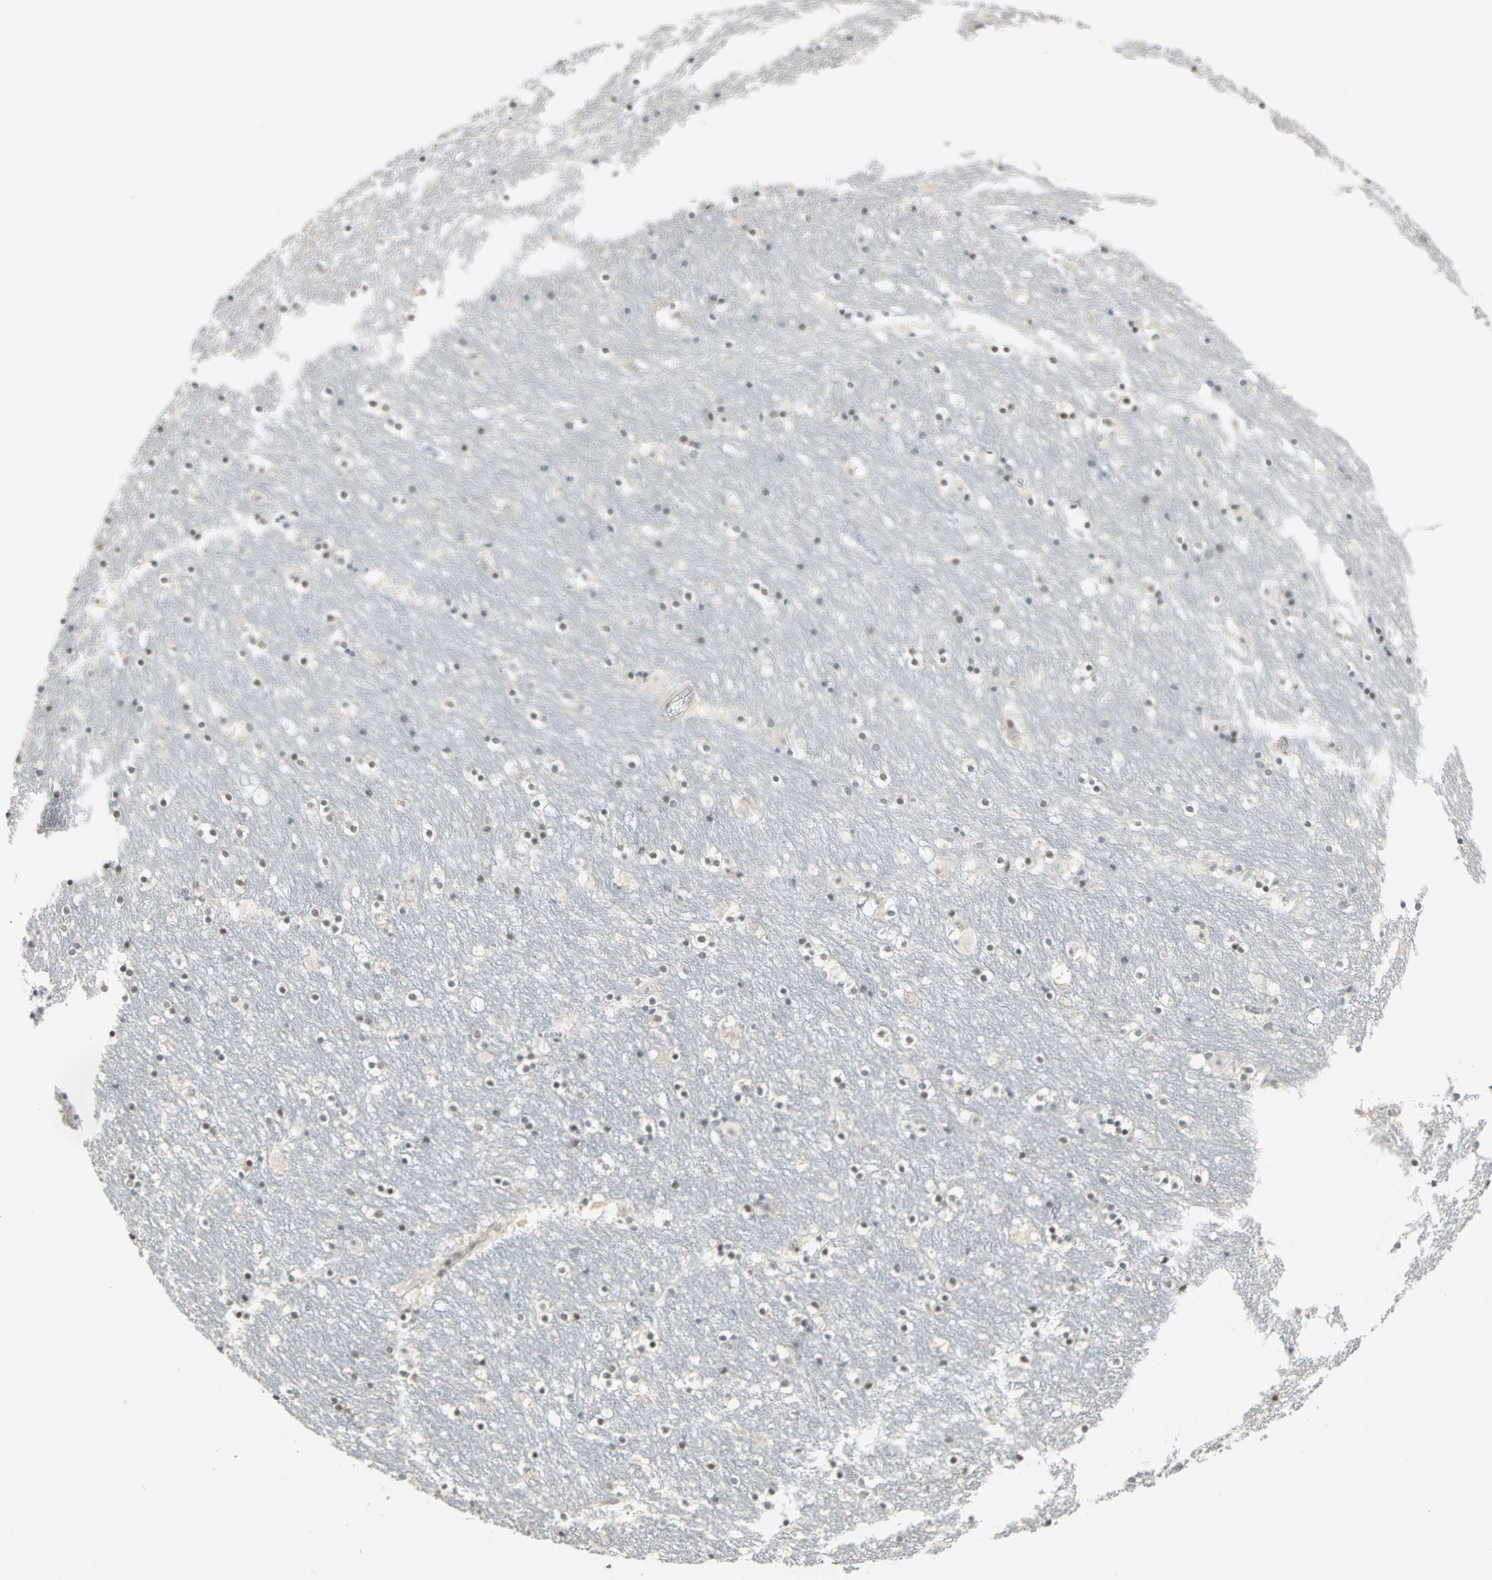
{"staining": {"intensity": "weak", "quantity": "<25%", "location": "nuclear"}, "tissue": "caudate", "cell_type": "Glial cells", "image_type": "normal", "snomed": [{"axis": "morphology", "description": "Normal tissue, NOS"}, {"axis": "topography", "description": "Lateral ventricle wall"}], "caption": "An immunohistochemistry (IHC) image of unremarkable caudate is shown. There is no staining in glial cells of caudate.", "gene": "SMARCA5", "patient": {"sex": "male", "age": 45}}